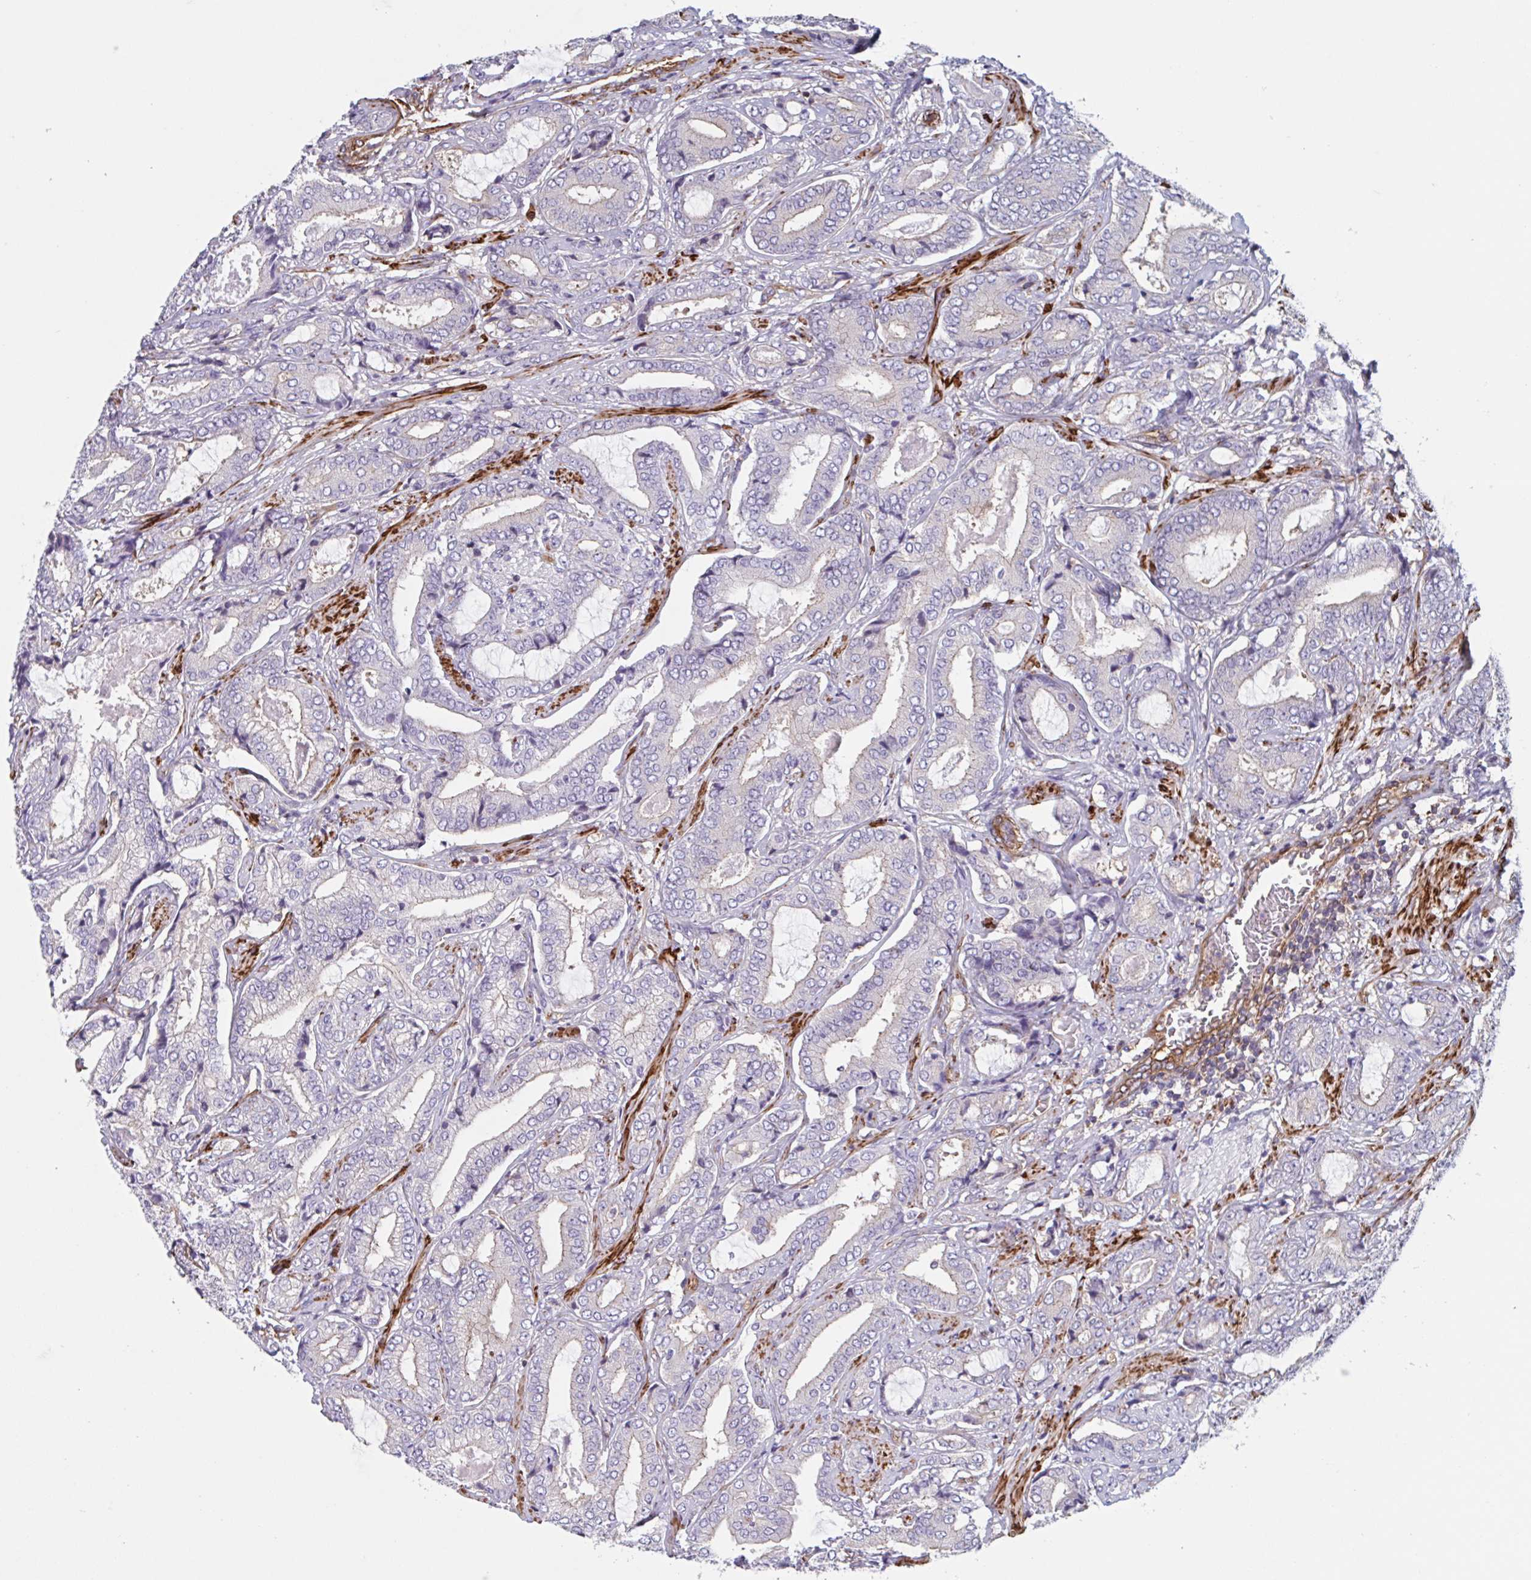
{"staining": {"intensity": "negative", "quantity": "none", "location": "none"}, "tissue": "prostate cancer", "cell_type": "Tumor cells", "image_type": "cancer", "snomed": [{"axis": "morphology", "description": "Adenocarcinoma, High grade"}, {"axis": "topography", "description": "Prostate"}], "caption": "Prostate adenocarcinoma (high-grade) was stained to show a protein in brown. There is no significant staining in tumor cells. (DAB (3,3'-diaminobenzidine) IHC, high magnification).", "gene": "SHISA7", "patient": {"sex": "male", "age": 62}}